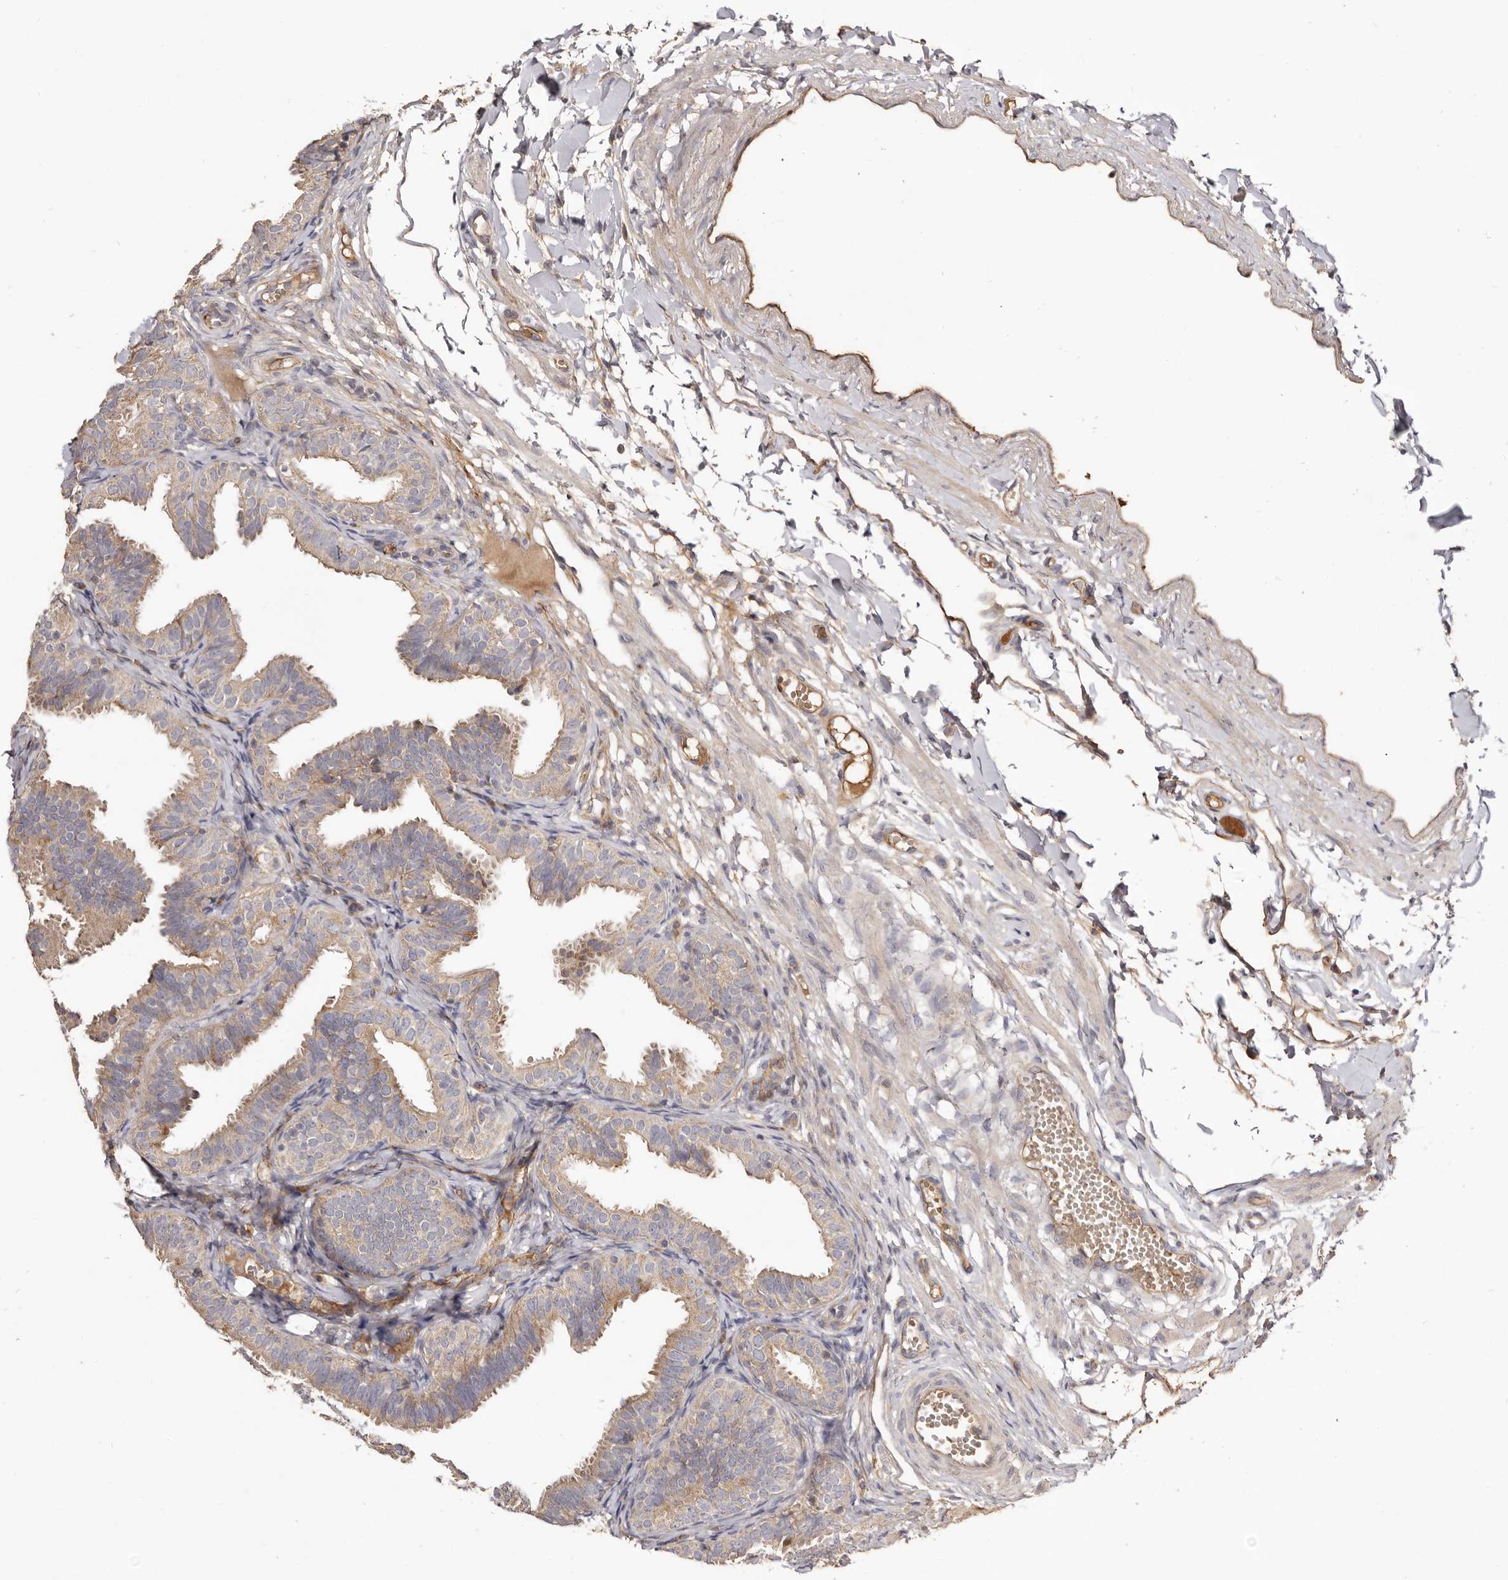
{"staining": {"intensity": "moderate", "quantity": ">75%", "location": "cytoplasmic/membranous"}, "tissue": "fallopian tube", "cell_type": "Glandular cells", "image_type": "normal", "snomed": [{"axis": "morphology", "description": "Normal tissue, NOS"}, {"axis": "topography", "description": "Fallopian tube"}], "caption": "Fallopian tube stained for a protein displays moderate cytoplasmic/membranous positivity in glandular cells.", "gene": "ADAMTS9", "patient": {"sex": "female", "age": 35}}